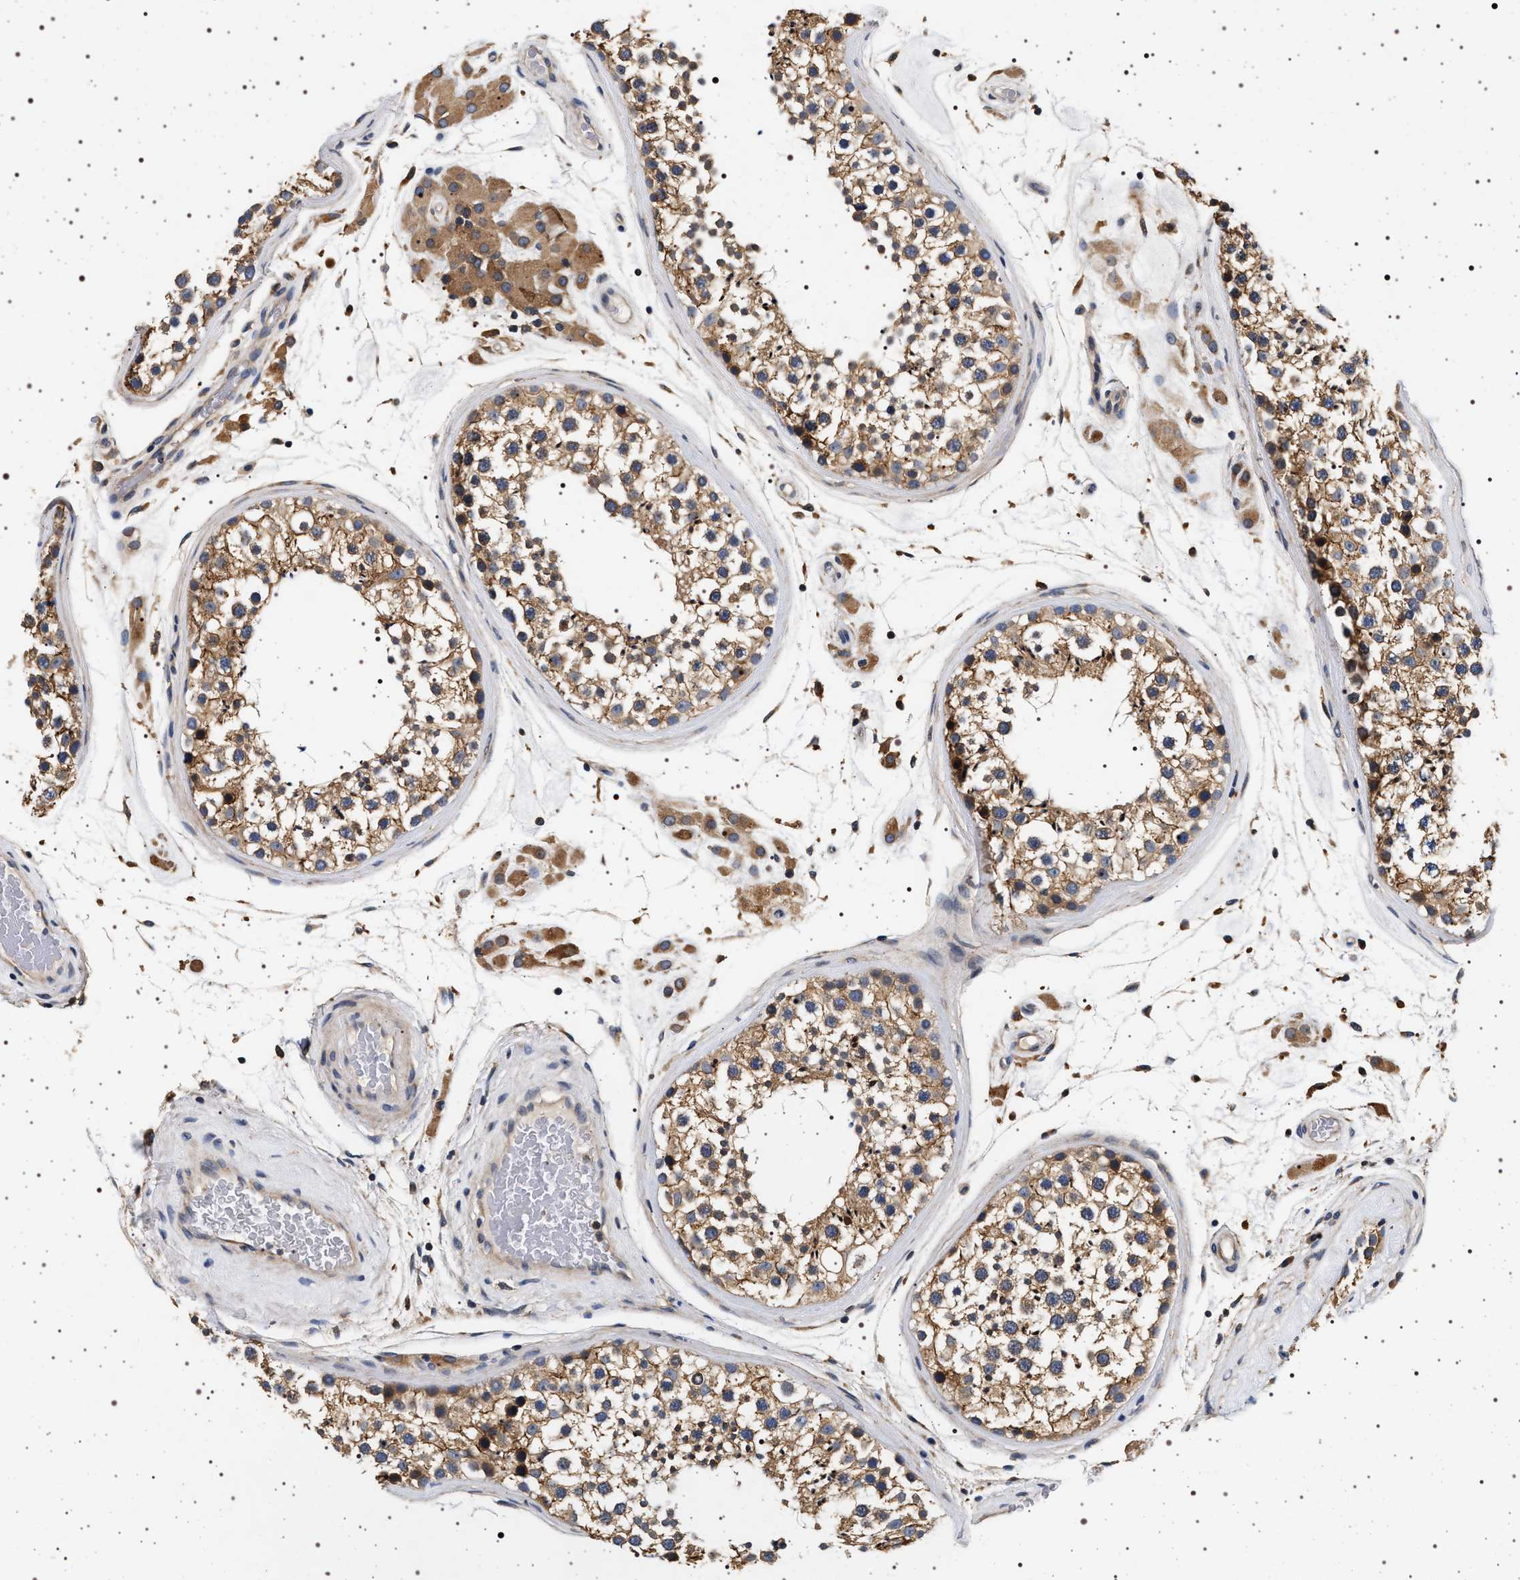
{"staining": {"intensity": "moderate", "quantity": ">75%", "location": "cytoplasmic/membranous"}, "tissue": "testis", "cell_type": "Cells in seminiferous ducts", "image_type": "normal", "snomed": [{"axis": "morphology", "description": "Normal tissue, NOS"}, {"axis": "topography", "description": "Testis"}], "caption": "Immunohistochemical staining of unremarkable human testis shows medium levels of moderate cytoplasmic/membranous positivity in about >75% of cells in seminiferous ducts. The staining was performed using DAB to visualize the protein expression in brown, while the nuclei were stained in blue with hematoxylin (Magnification: 20x).", "gene": "DCBLD2", "patient": {"sex": "male", "age": 46}}